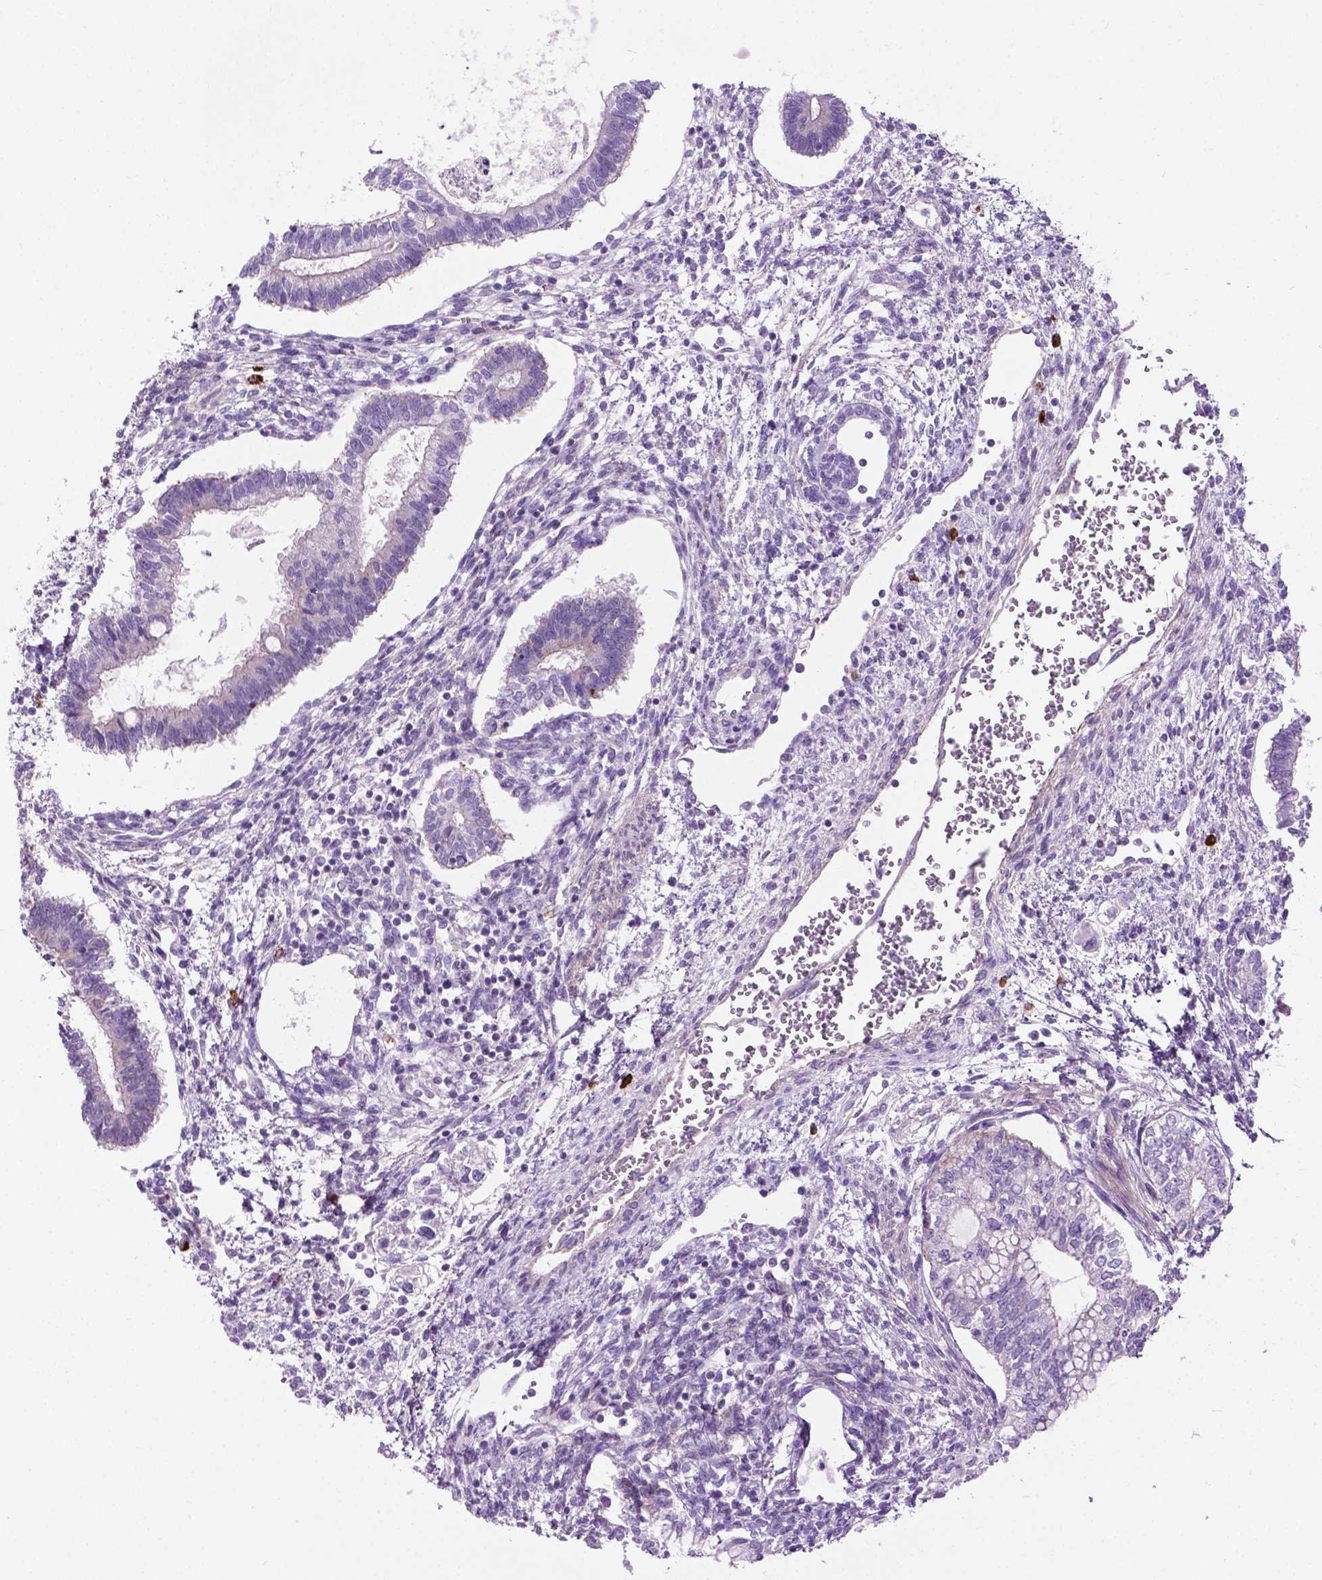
{"staining": {"intensity": "negative", "quantity": "none", "location": "none"}, "tissue": "testis cancer", "cell_type": "Tumor cells", "image_type": "cancer", "snomed": [{"axis": "morphology", "description": "Carcinoma, Embryonal, NOS"}, {"axis": "topography", "description": "Testis"}], "caption": "Immunohistochemistry (IHC) of testis embryonal carcinoma exhibits no staining in tumor cells.", "gene": "SPECC1L", "patient": {"sex": "male", "age": 37}}